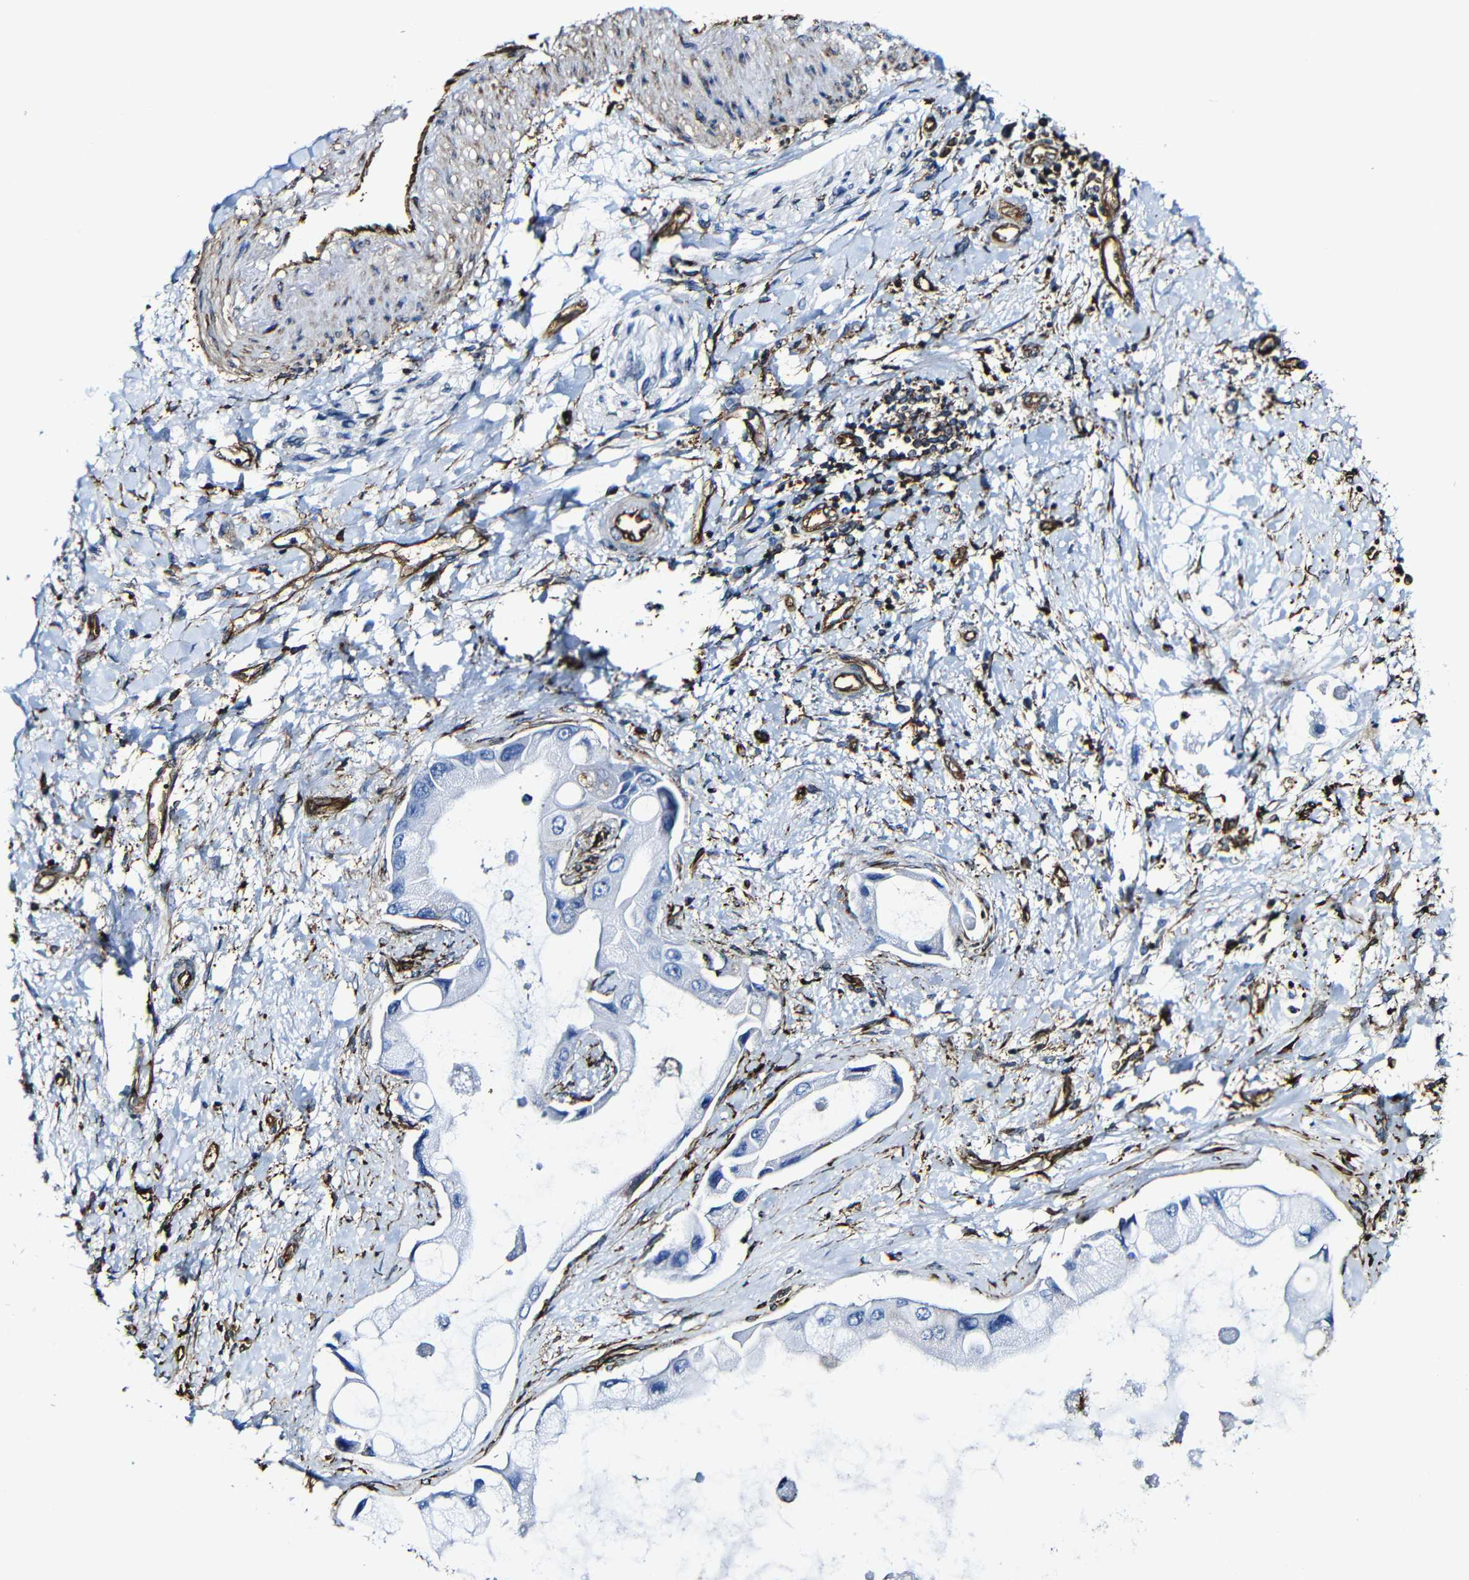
{"staining": {"intensity": "negative", "quantity": "none", "location": "none"}, "tissue": "liver cancer", "cell_type": "Tumor cells", "image_type": "cancer", "snomed": [{"axis": "morphology", "description": "Cholangiocarcinoma"}, {"axis": "topography", "description": "Liver"}], "caption": "Immunohistochemistry (IHC) micrograph of neoplastic tissue: liver cancer (cholangiocarcinoma) stained with DAB demonstrates no significant protein expression in tumor cells. Brightfield microscopy of IHC stained with DAB (brown) and hematoxylin (blue), captured at high magnification.", "gene": "MSN", "patient": {"sex": "male", "age": 50}}